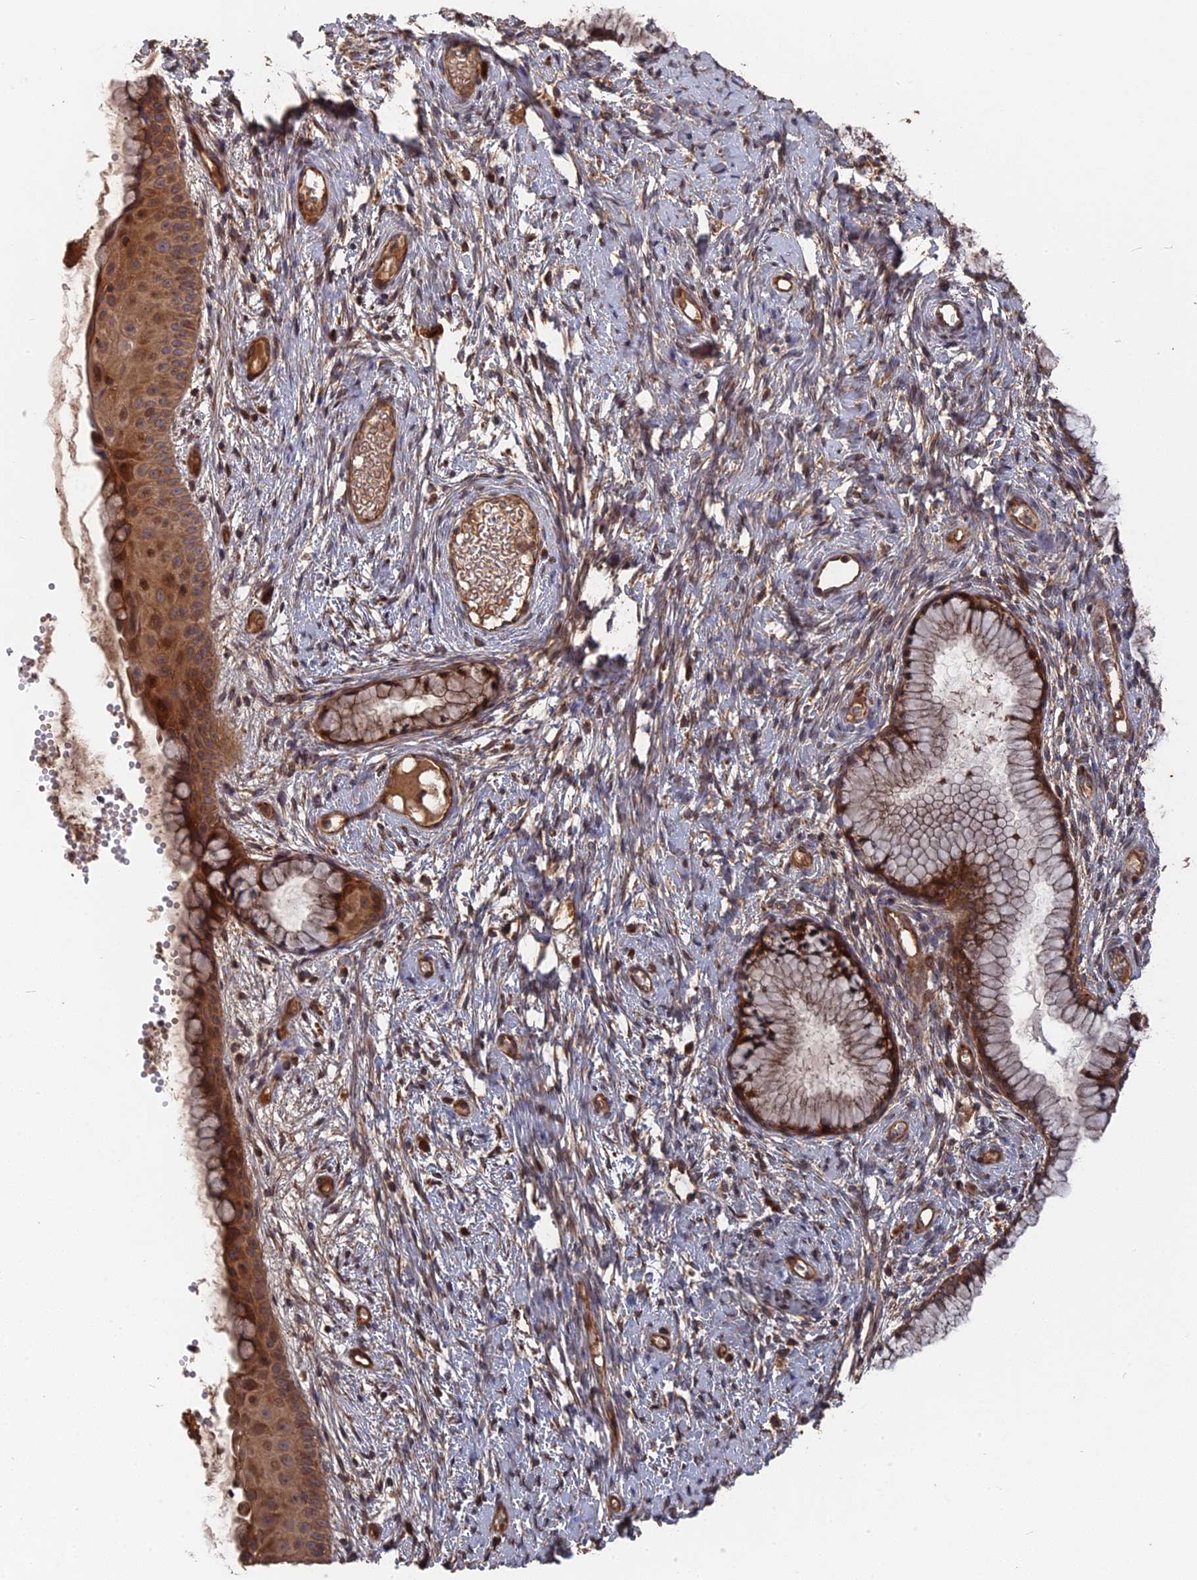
{"staining": {"intensity": "moderate", "quantity": ">75%", "location": "cytoplasmic/membranous"}, "tissue": "cervix", "cell_type": "Glandular cells", "image_type": "normal", "snomed": [{"axis": "morphology", "description": "Normal tissue, NOS"}, {"axis": "topography", "description": "Cervix"}], "caption": "IHC (DAB (3,3'-diaminobenzidine)) staining of unremarkable human cervix demonstrates moderate cytoplasmic/membranous protein positivity in about >75% of glandular cells.", "gene": "DEF8", "patient": {"sex": "female", "age": 42}}